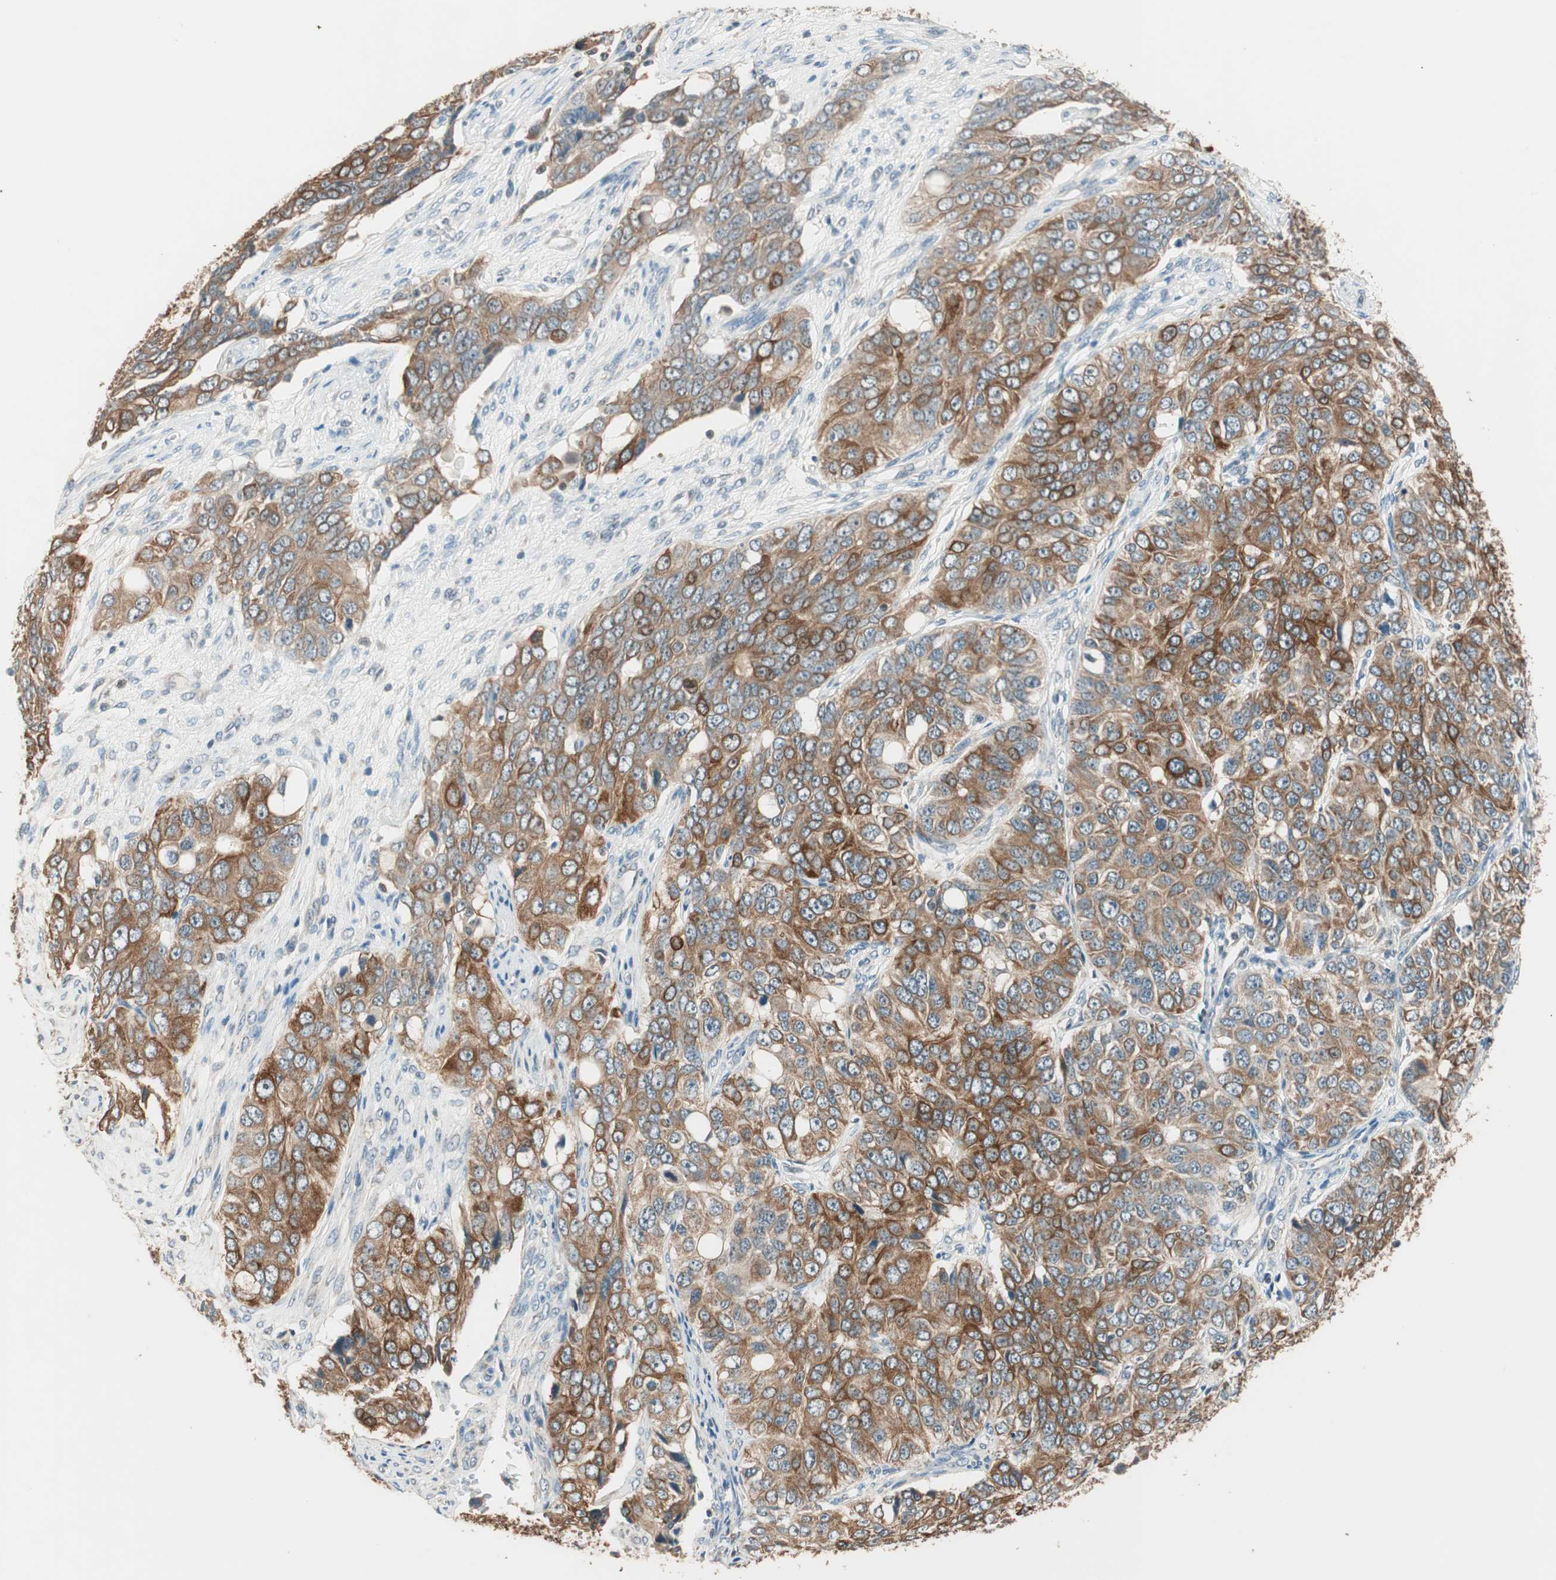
{"staining": {"intensity": "moderate", "quantity": ">75%", "location": "cytoplasmic/membranous"}, "tissue": "ovarian cancer", "cell_type": "Tumor cells", "image_type": "cancer", "snomed": [{"axis": "morphology", "description": "Carcinoma, endometroid"}, {"axis": "topography", "description": "Ovary"}], "caption": "This is a histology image of immunohistochemistry staining of ovarian cancer (endometroid carcinoma), which shows moderate staining in the cytoplasmic/membranous of tumor cells.", "gene": "TRIM21", "patient": {"sex": "female", "age": 51}}